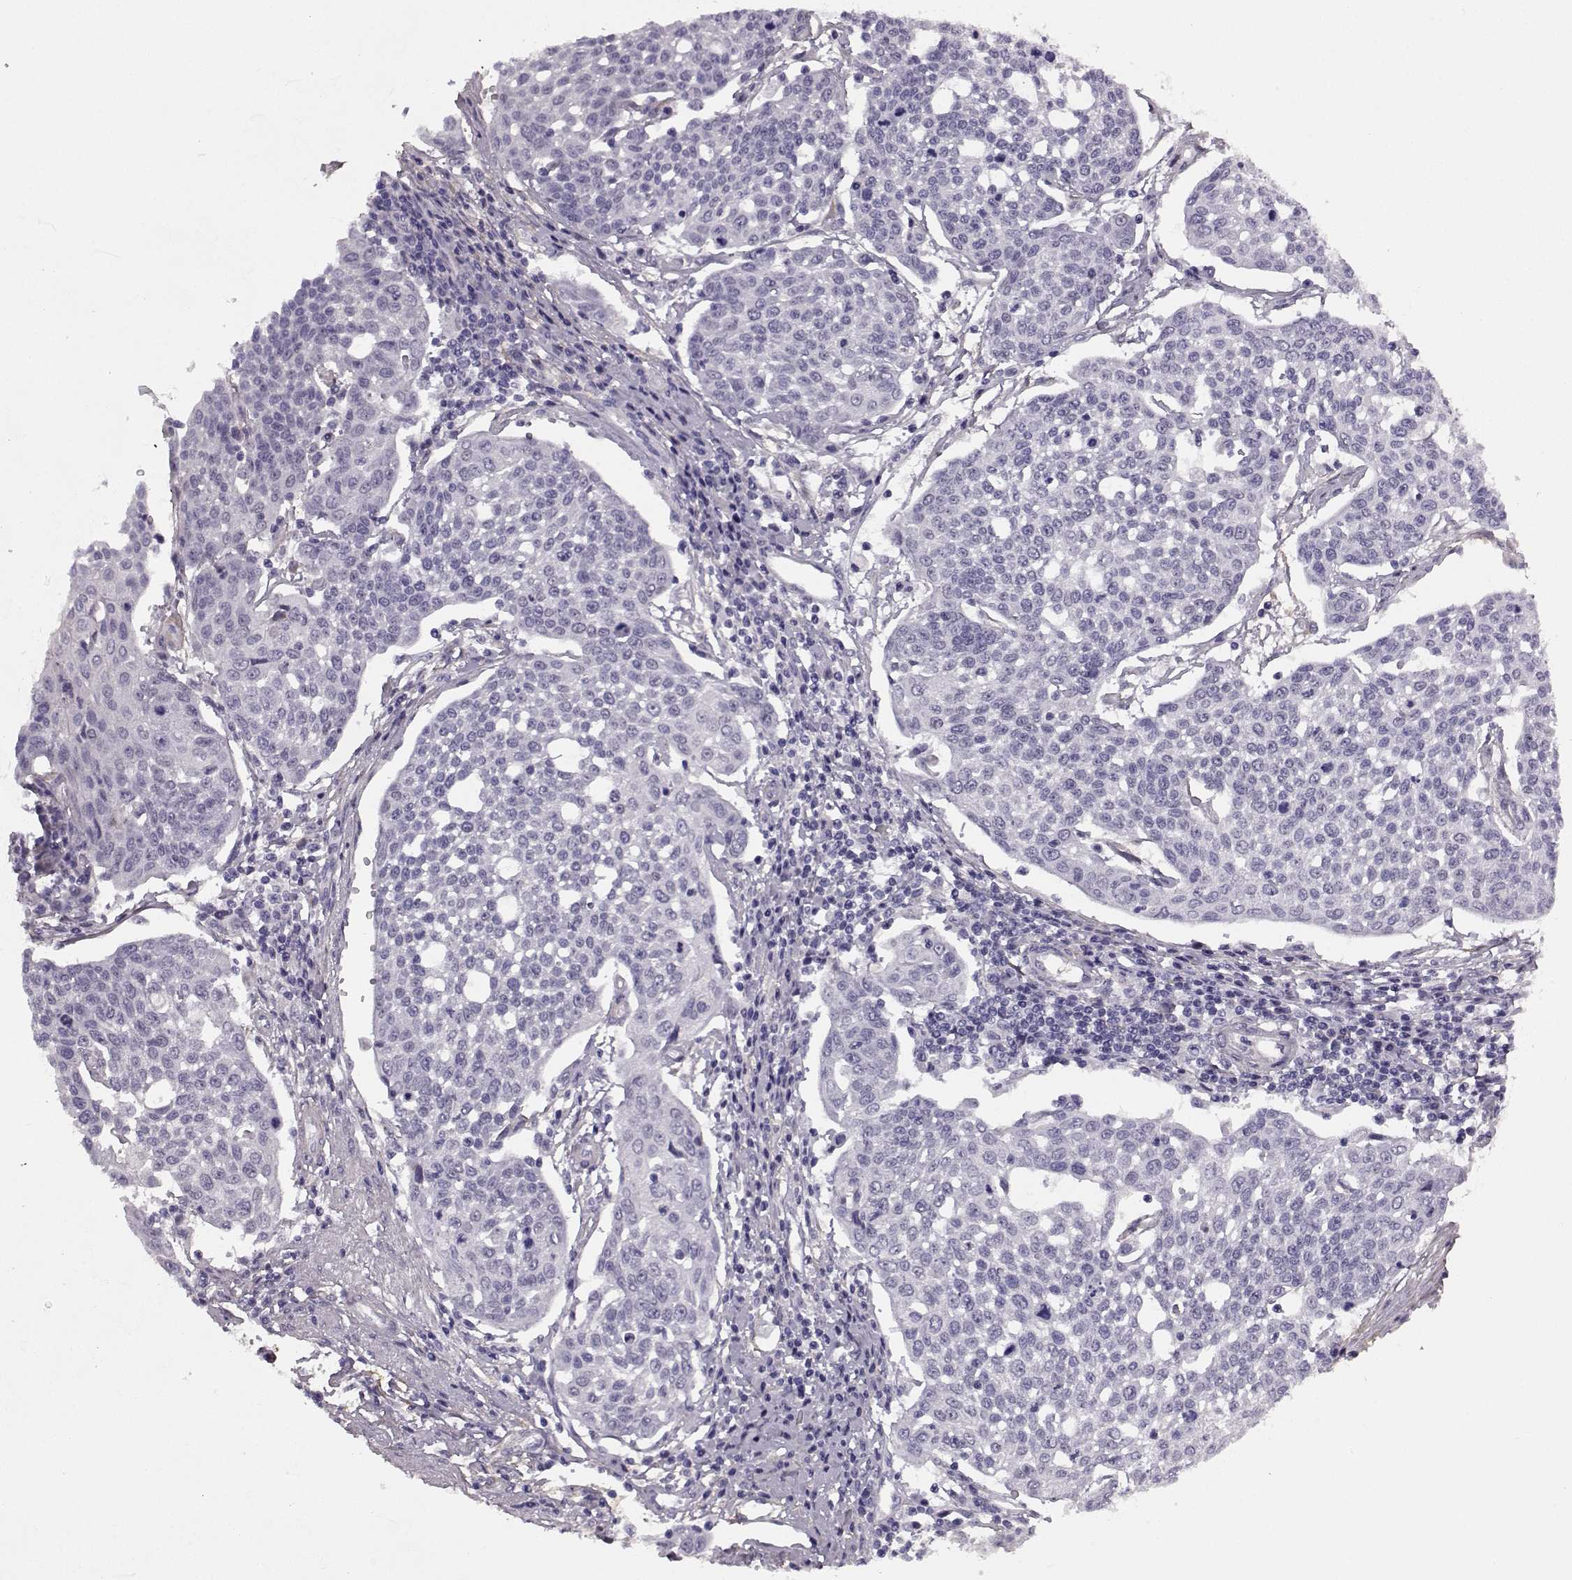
{"staining": {"intensity": "negative", "quantity": "none", "location": "none"}, "tissue": "cervical cancer", "cell_type": "Tumor cells", "image_type": "cancer", "snomed": [{"axis": "morphology", "description": "Squamous cell carcinoma, NOS"}, {"axis": "topography", "description": "Cervix"}], "caption": "The immunohistochemistry image has no significant staining in tumor cells of cervical cancer tissue.", "gene": "TRIM69", "patient": {"sex": "female", "age": 34}}